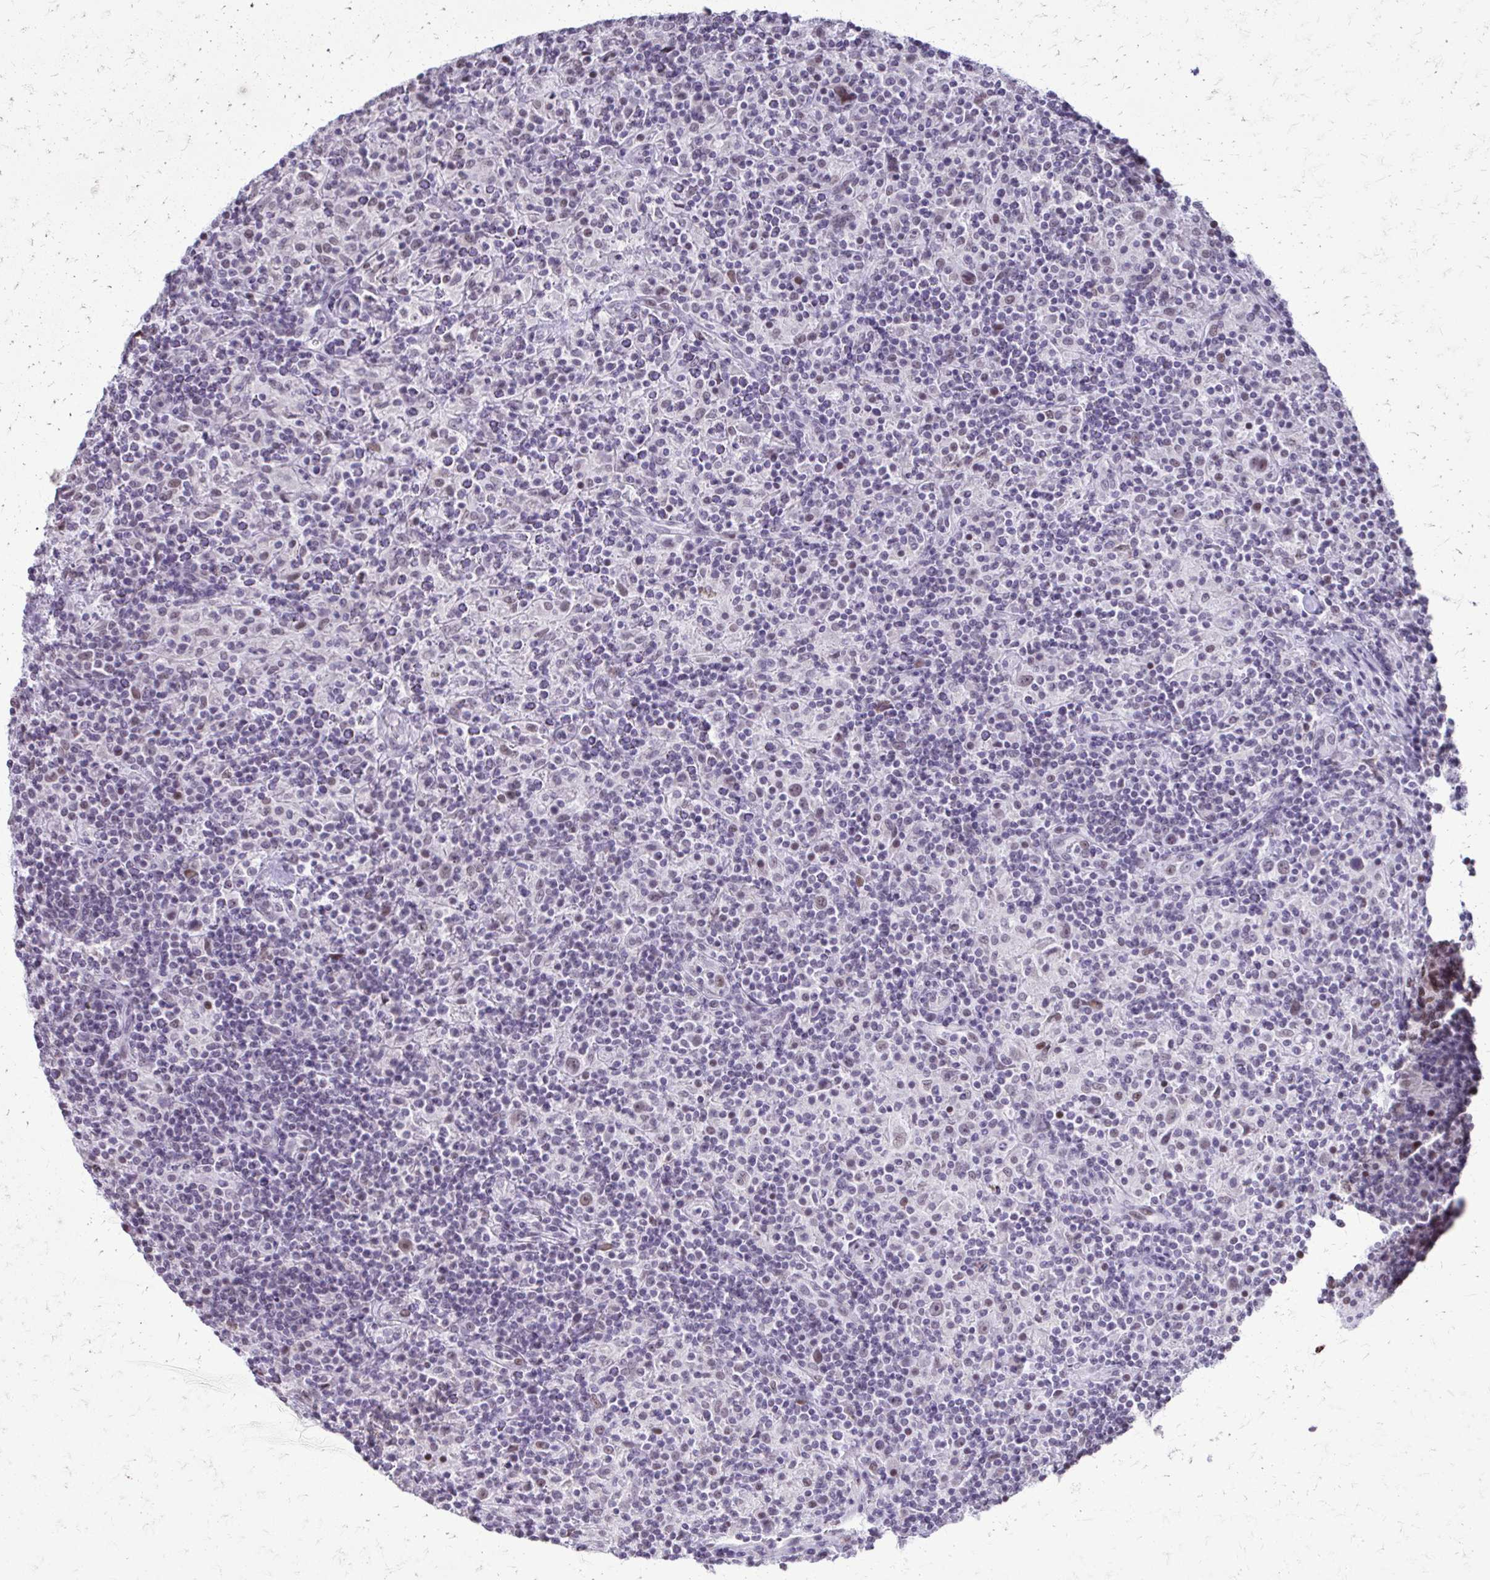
{"staining": {"intensity": "weak", "quantity": "<25%", "location": "nuclear"}, "tissue": "lymphoma", "cell_type": "Tumor cells", "image_type": "cancer", "snomed": [{"axis": "morphology", "description": "Hodgkin's disease, NOS"}, {"axis": "topography", "description": "Lymph node"}], "caption": "The micrograph demonstrates no significant positivity in tumor cells of lymphoma.", "gene": "SS18", "patient": {"sex": "male", "age": 70}}